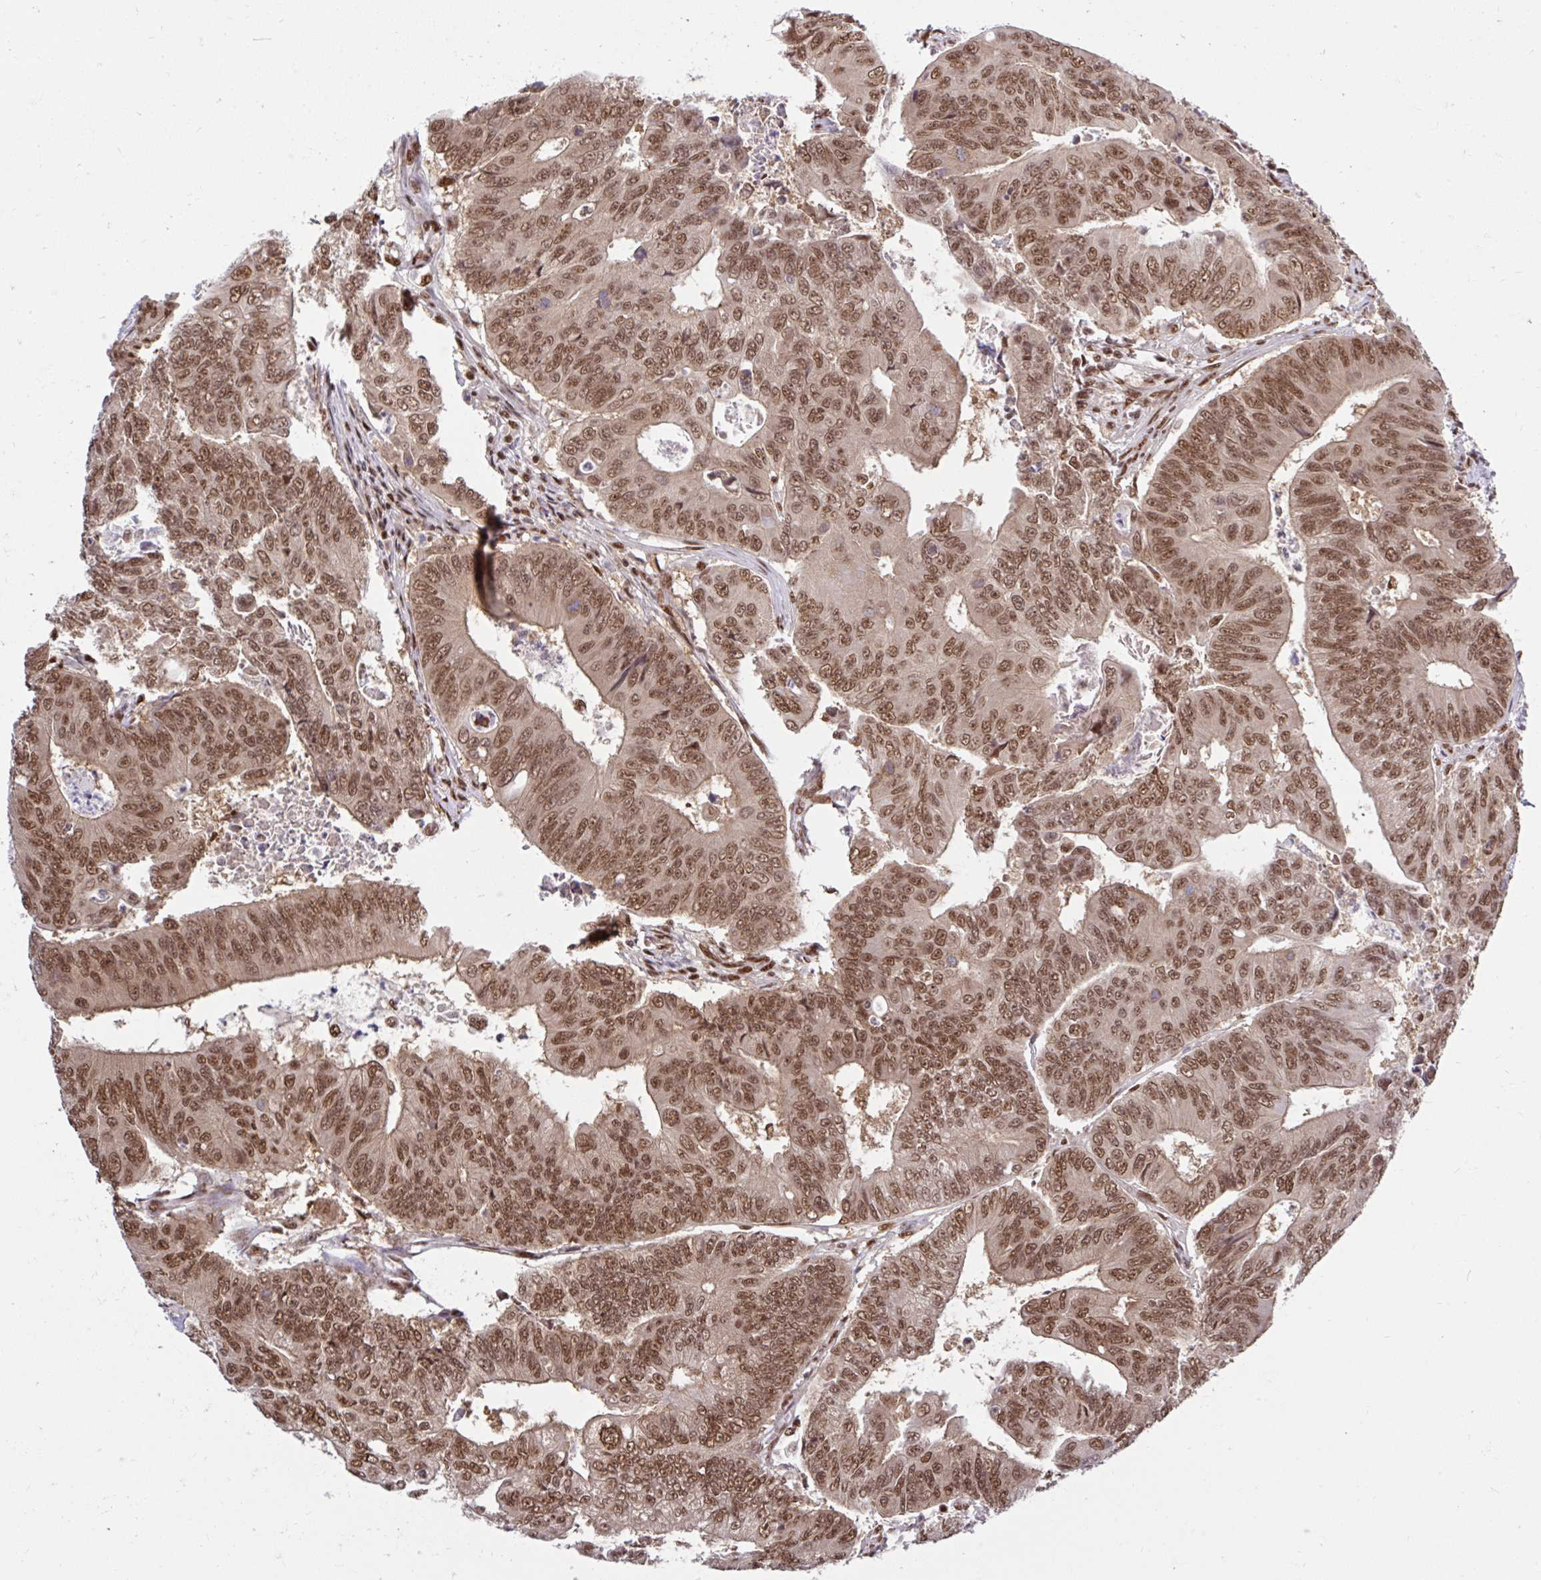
{"staining": {"intensity": "moderate", "quantity": ">75%", "location": "nuclear"}, "tissue": "colorectal cancer", "cell_type": "Tumor cells", "image_type": "cancer", "snomed": [{"axis": "morphology", "description": "Adenocarcinoma, NOS"}, {"axis": "topography", "description": "Colon"}], "caption": "A brown stain highlights moderate nuclear expression of a protein in human colorectal cancer tumor cells.", "gene": "ABCA9", "patient": {"sex": "female", "age": 48}}